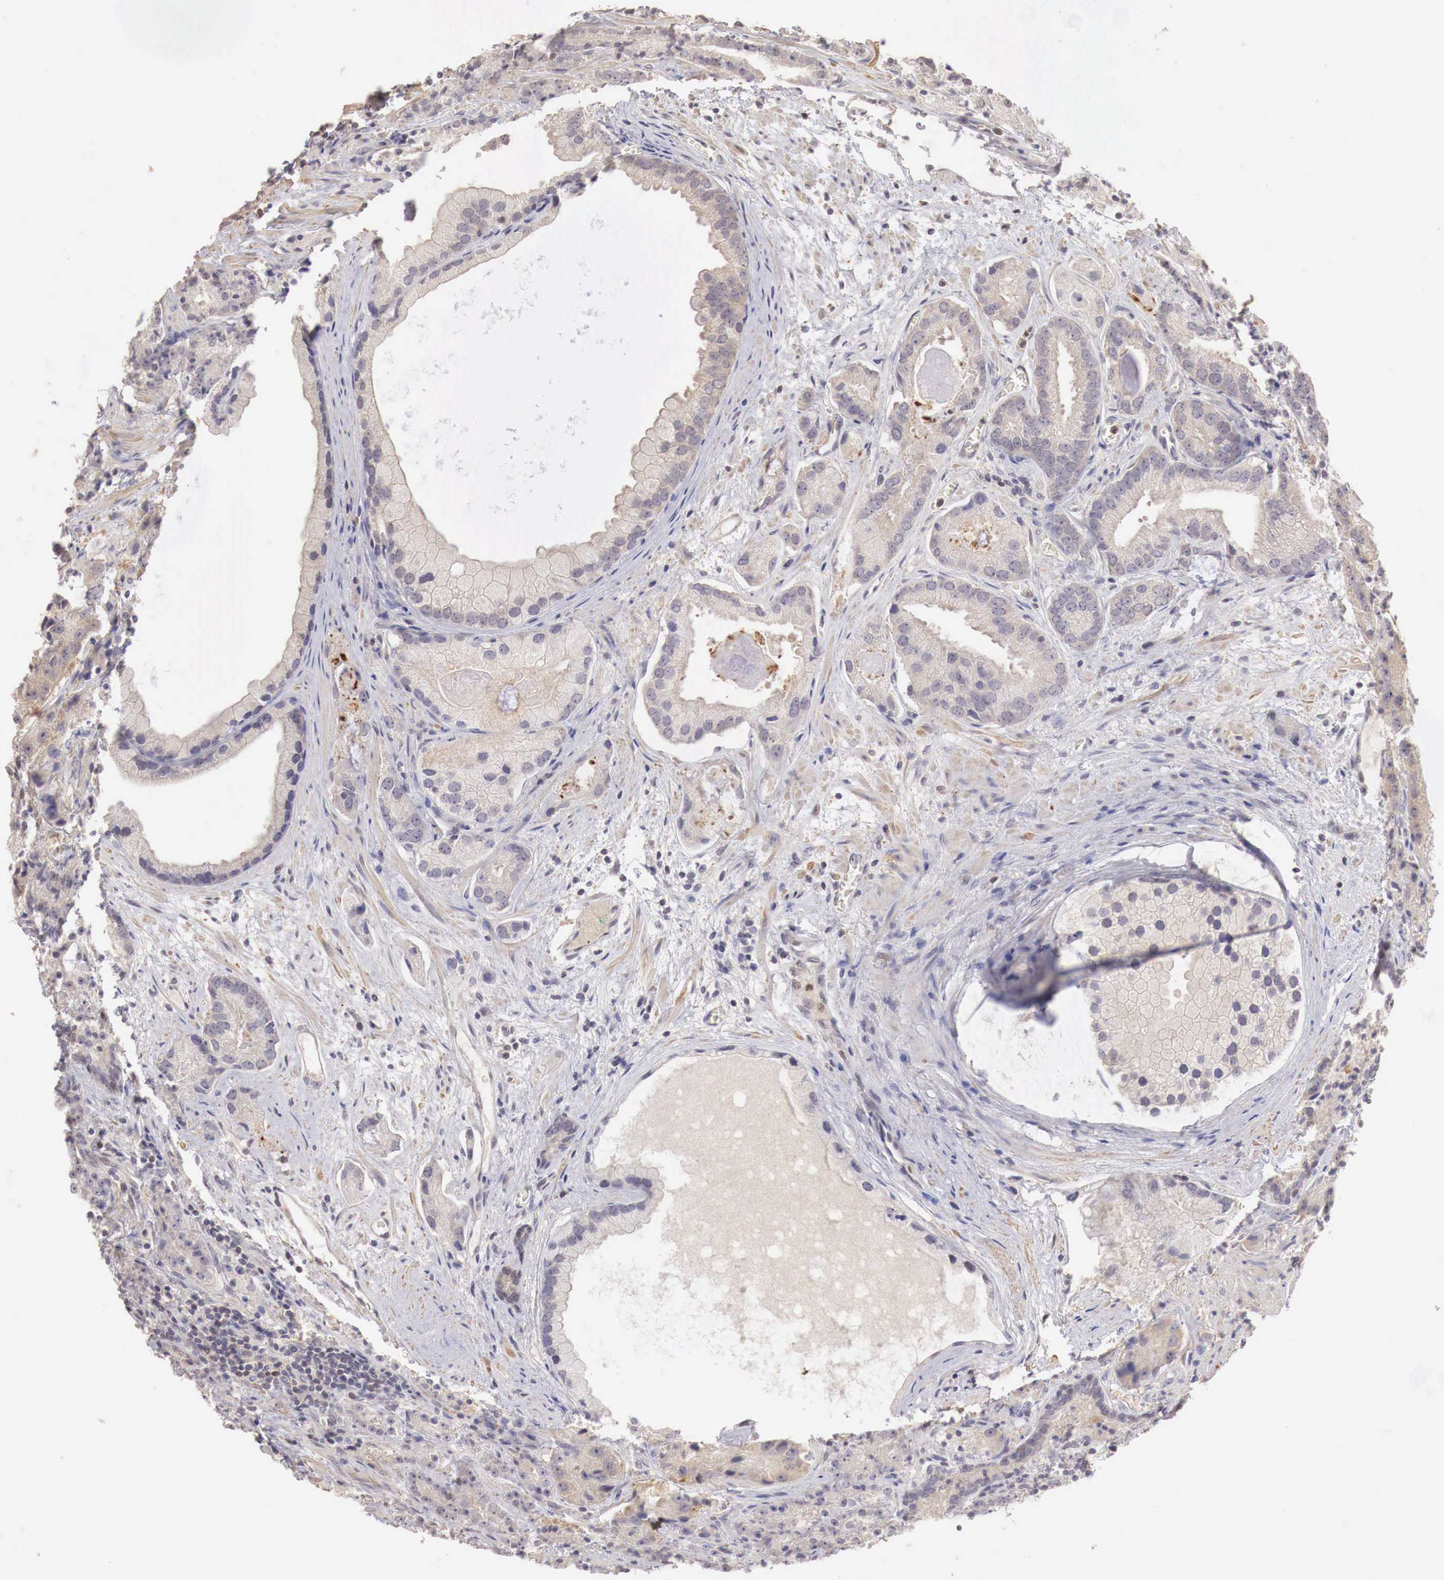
{"staining": {"intensity": "weak", "quantity": ">75%", "location": "cytoplasmic/membranous"}, "tissue": "prostate cancer", "cell_type": "Tumor cells", "image_type": "cancer", "snomed": [{"axis": "morphology", "description": "Adenocarcinoma, Medium grade"}, {"axis": "topography", "description": "Prostate"}], "caption": "This micrograph exhibits prostate medium-grade adenocarcinoma stained with immunohistochemistry (IHC) to label a protein in brown. The cytoplasmic/membranous of tumor cells show weak positivity for the protein. Nuclei are counter-stained blue.", "gene": "TBC1D9", "patient": {"sex": "male", "age": 70}}